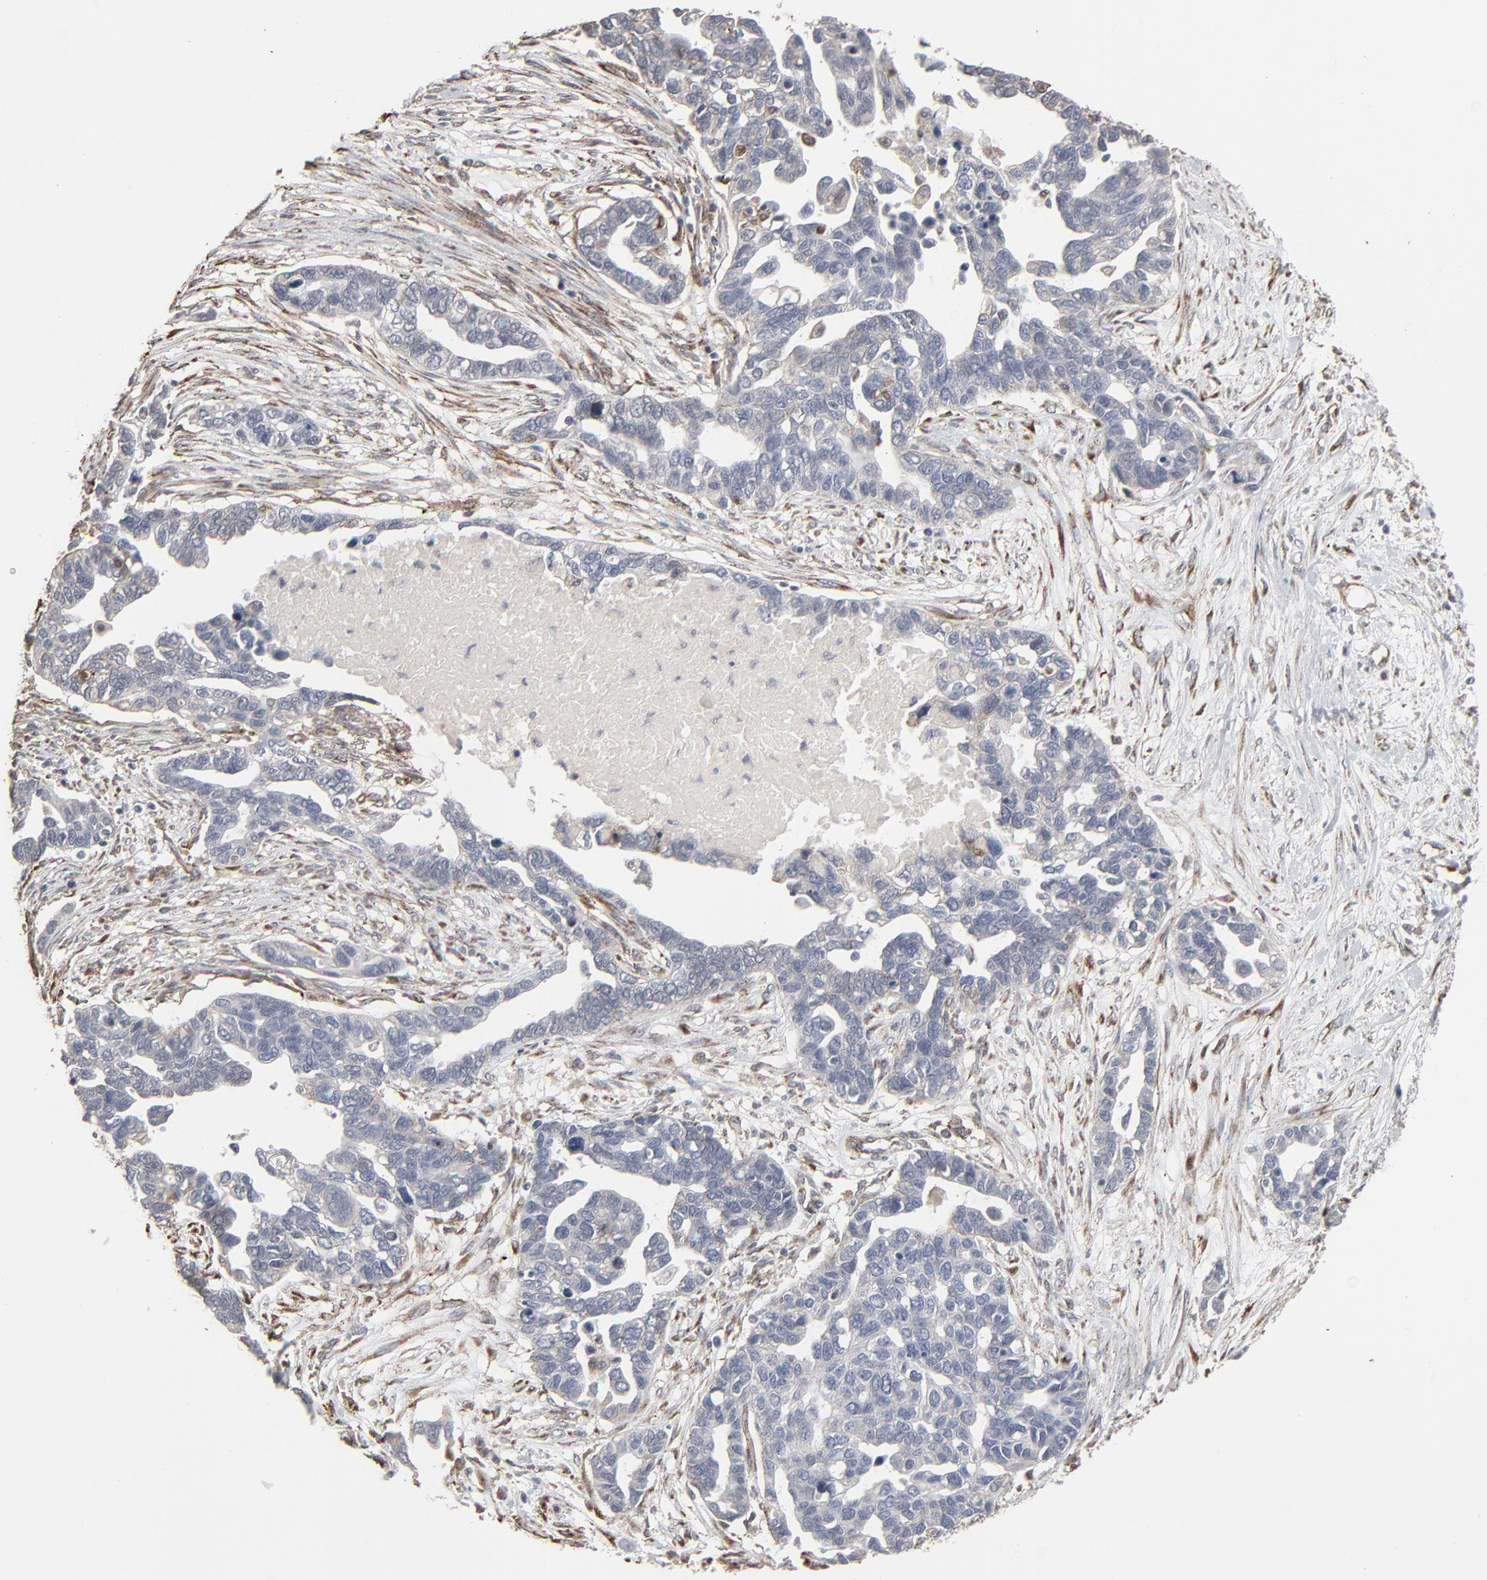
{"staining": {"intensity": "negative", "quantity": "none", "location": "none"}, "tissue": "ovarian cancer", "cell_type": "Tumor cells", "image_type": "cancer", "snomed": [{"axis": "morphology", "description": "Cystadenocarcinoma, serous, NOS"}, {"axis": "topography", "description": "Ovary"}], "caption": "Tumor cells show no significant positivity in ovarian cancer. (DAB IHC visualized using brightfield microscopy, high magnification).", "gene": "CTNND1", "patient": {"sex": "female", "age": 54}}